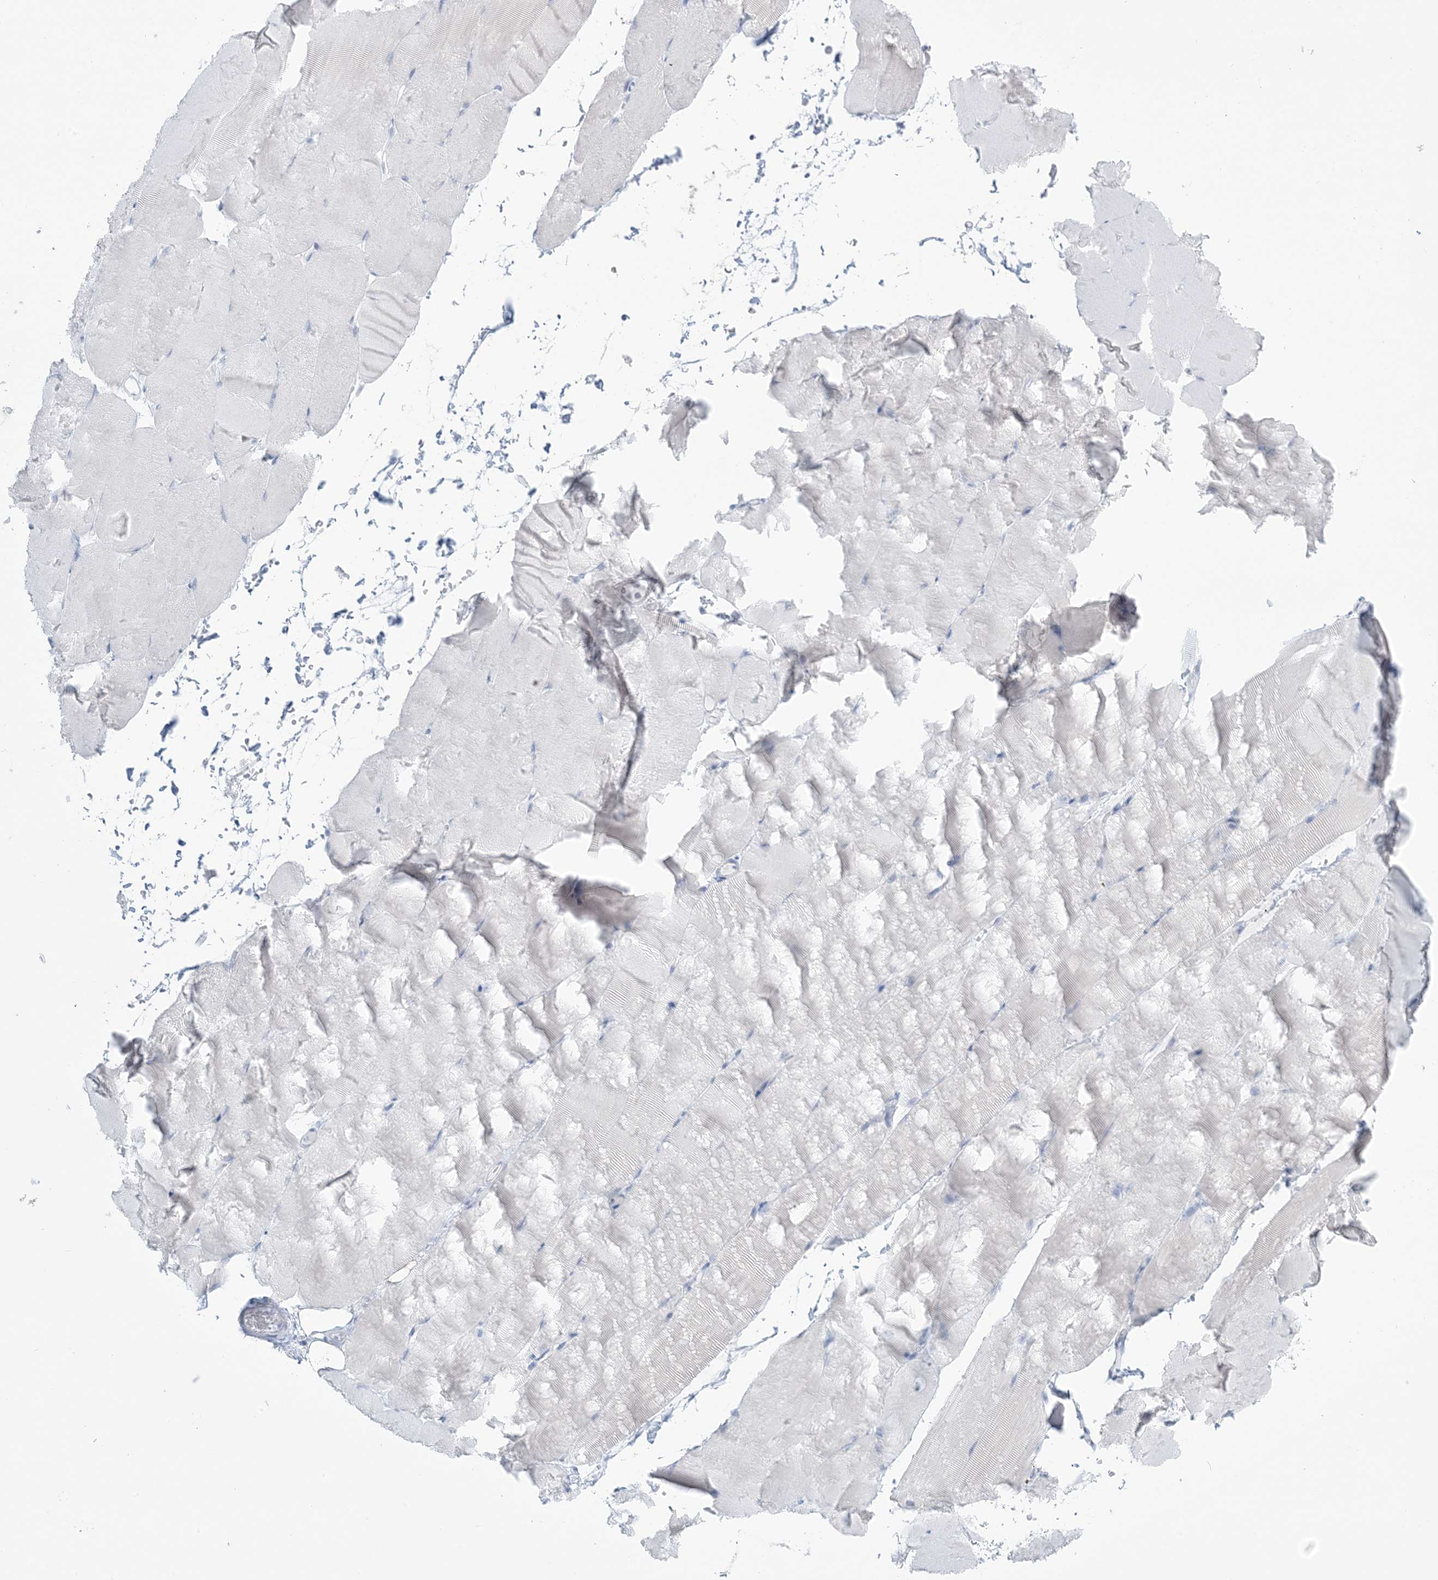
{"staining": {"intensity": "negative", "quantity": "none", "location": "none"}, "tissue": "skeletal muscle", "cell_type": "Myocytes", "image_type": "normal", "snomed": [{"axis": "morphology", "description": "Normal tissue, NOS"}, {"axis": "topography", "description": "Skeletal muscle"}, {"axis": "topography", "description": "Parathyroid gland"}], "caption": "A high-resolution histopathology image shows IHC staining of normal skeletal muscle, which shows no significant staining in myocytes.", "gene": "AGXT", "patient": {"sex": "female", "age": 37}}